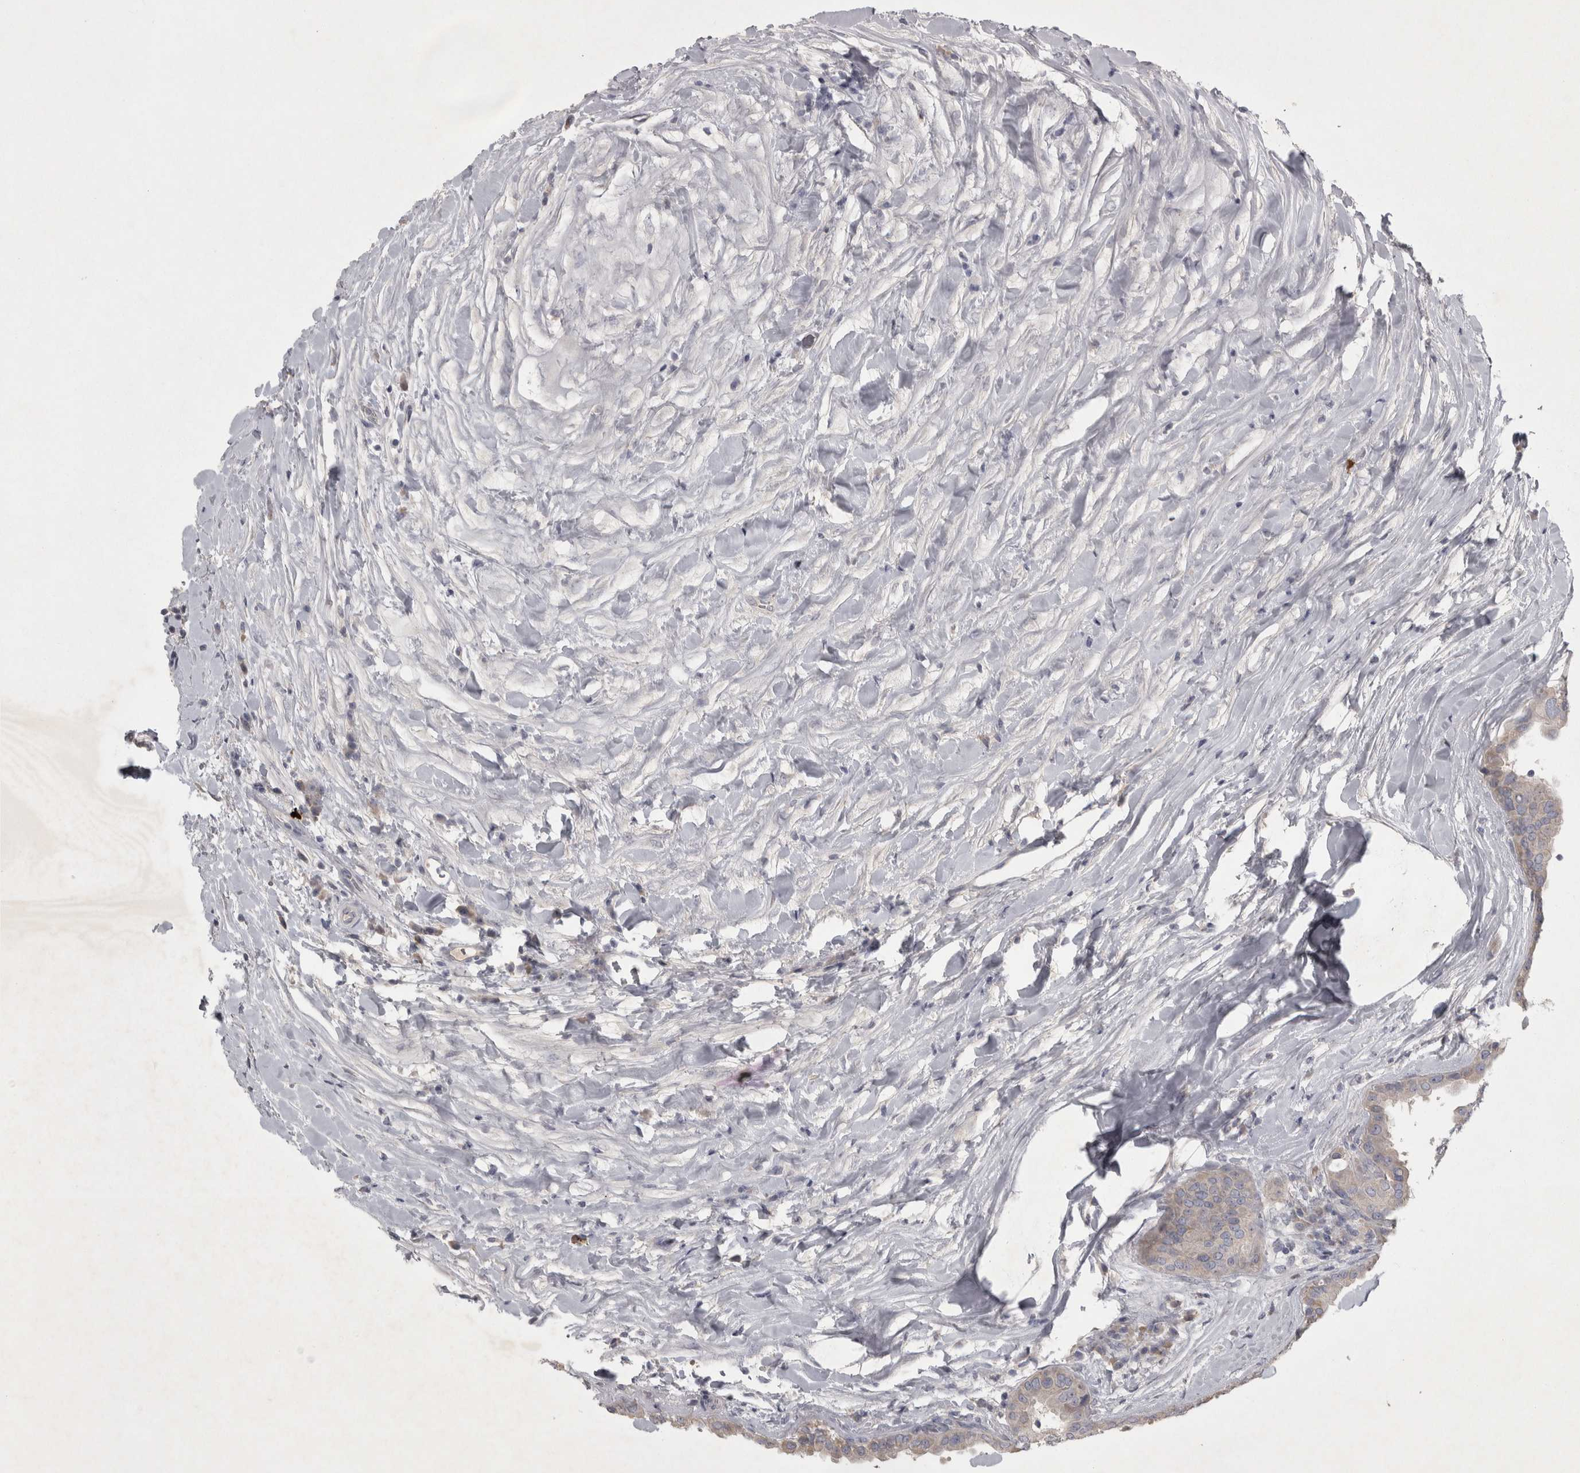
{"staining": {"intensity": "negative", "quantity": "none", "location": "none"}, "tissue": "thyroid cancer", "cell_type": "Tumor cells", "image_type": "cancer", "snomed": [{"axis": "morphology", "description": "Papillary adenocarcinoma, NOS"}, {"axis": "topography", "description": "Thyroid gland"}], "caption": "The image shows no staining of tumor cells in thyroid papillary adenocarcinoma. (DAB IHC visualized using brightfield microscopy, high magnification).", "gene": "ENPP7", "patient": {"sex": "male", "age": 33}}